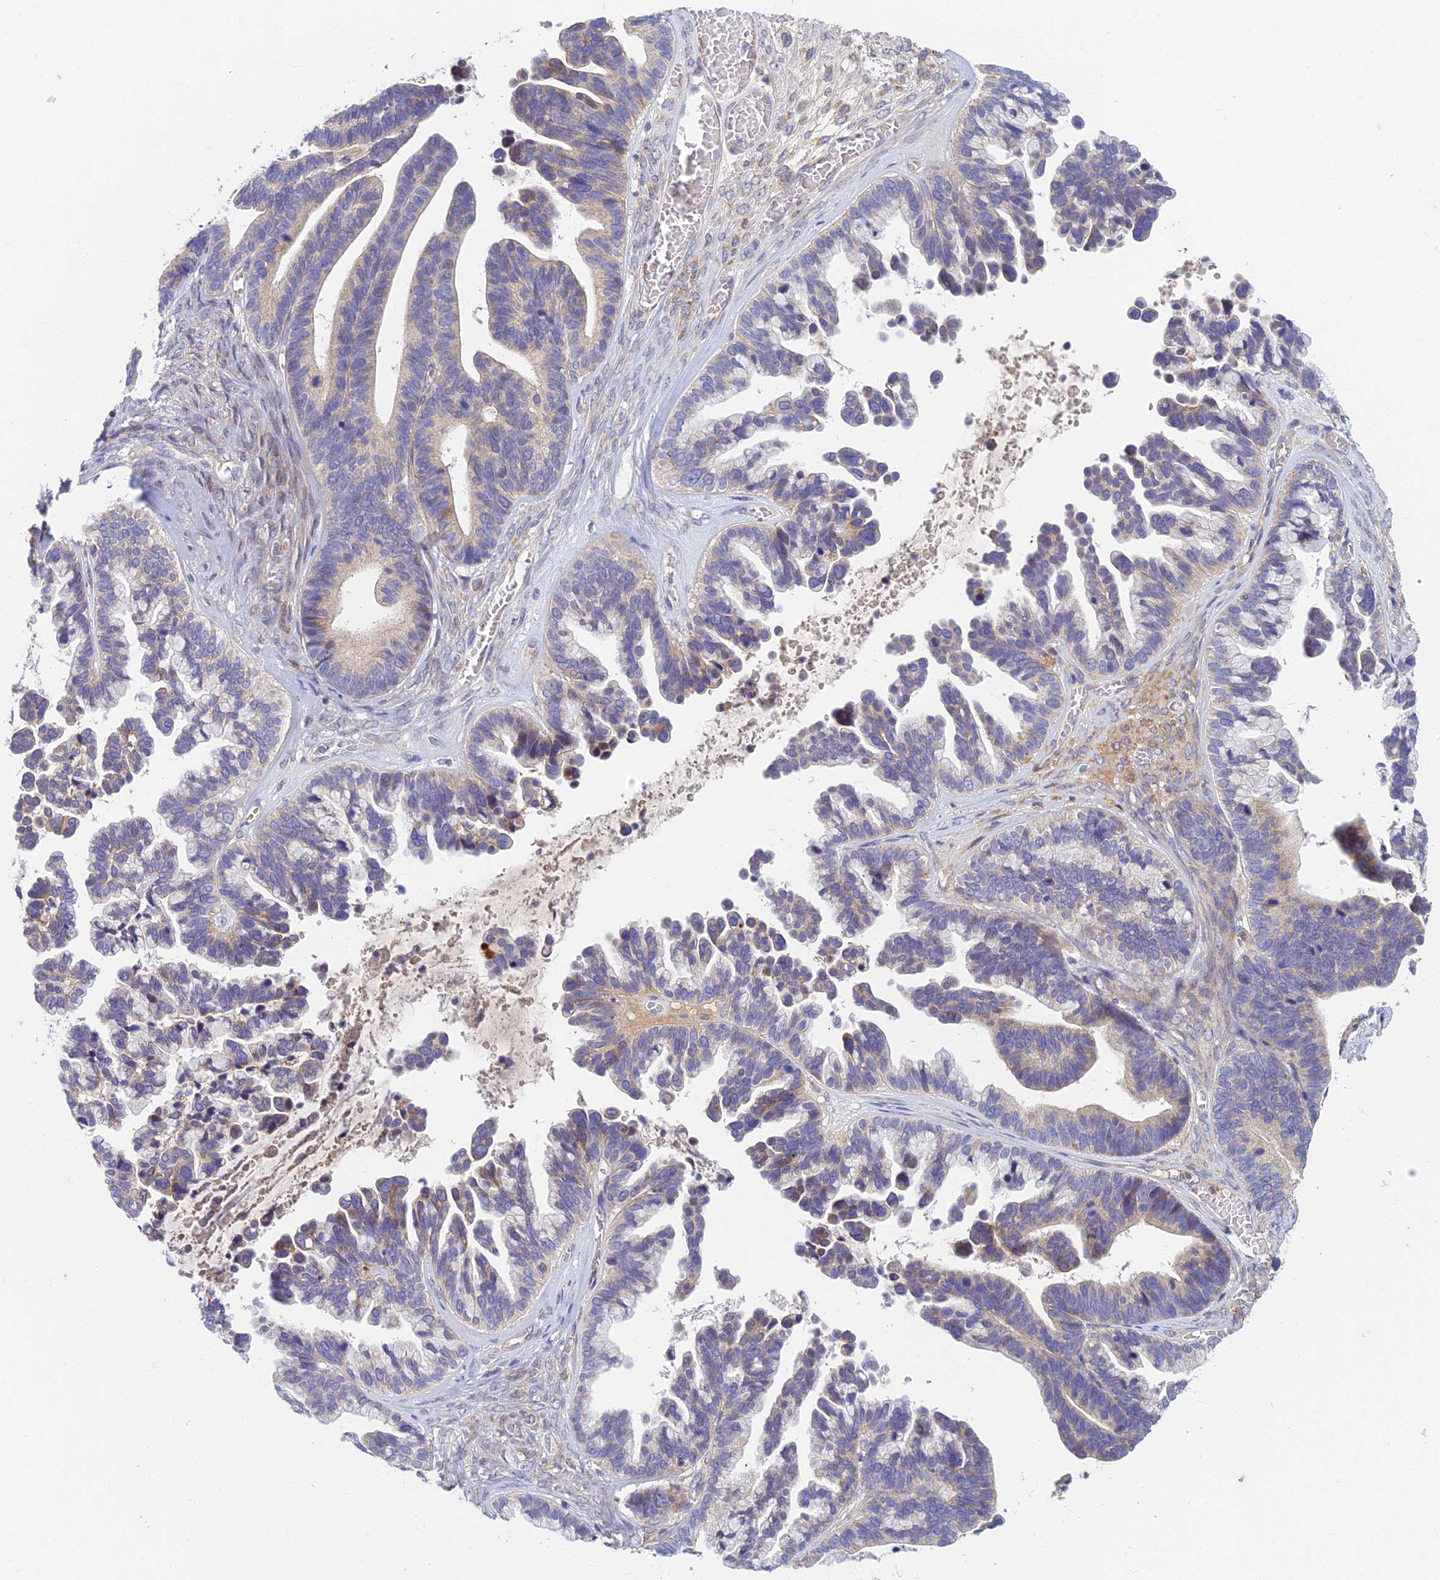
{"staining": {"intensity": "weak", "quantity": "<25%", "location": "cytoplasmic/membranous"}, "tissue": "ovarian cancer", "cell_type": "Tumor cells", "image_type": "cancer", "snomed": [{"axis": "morphology", "description": "Cystadenocarcinoma, serous, NOS"}, {"axis": "topography", "description": "Ovary"}], "caption": "The micrograph displays no staining of tumor cells in ovarian serous cystadenocarcinoma.", "gene": "SOGA1", "patient": {"sex": "female", "age": 56}}